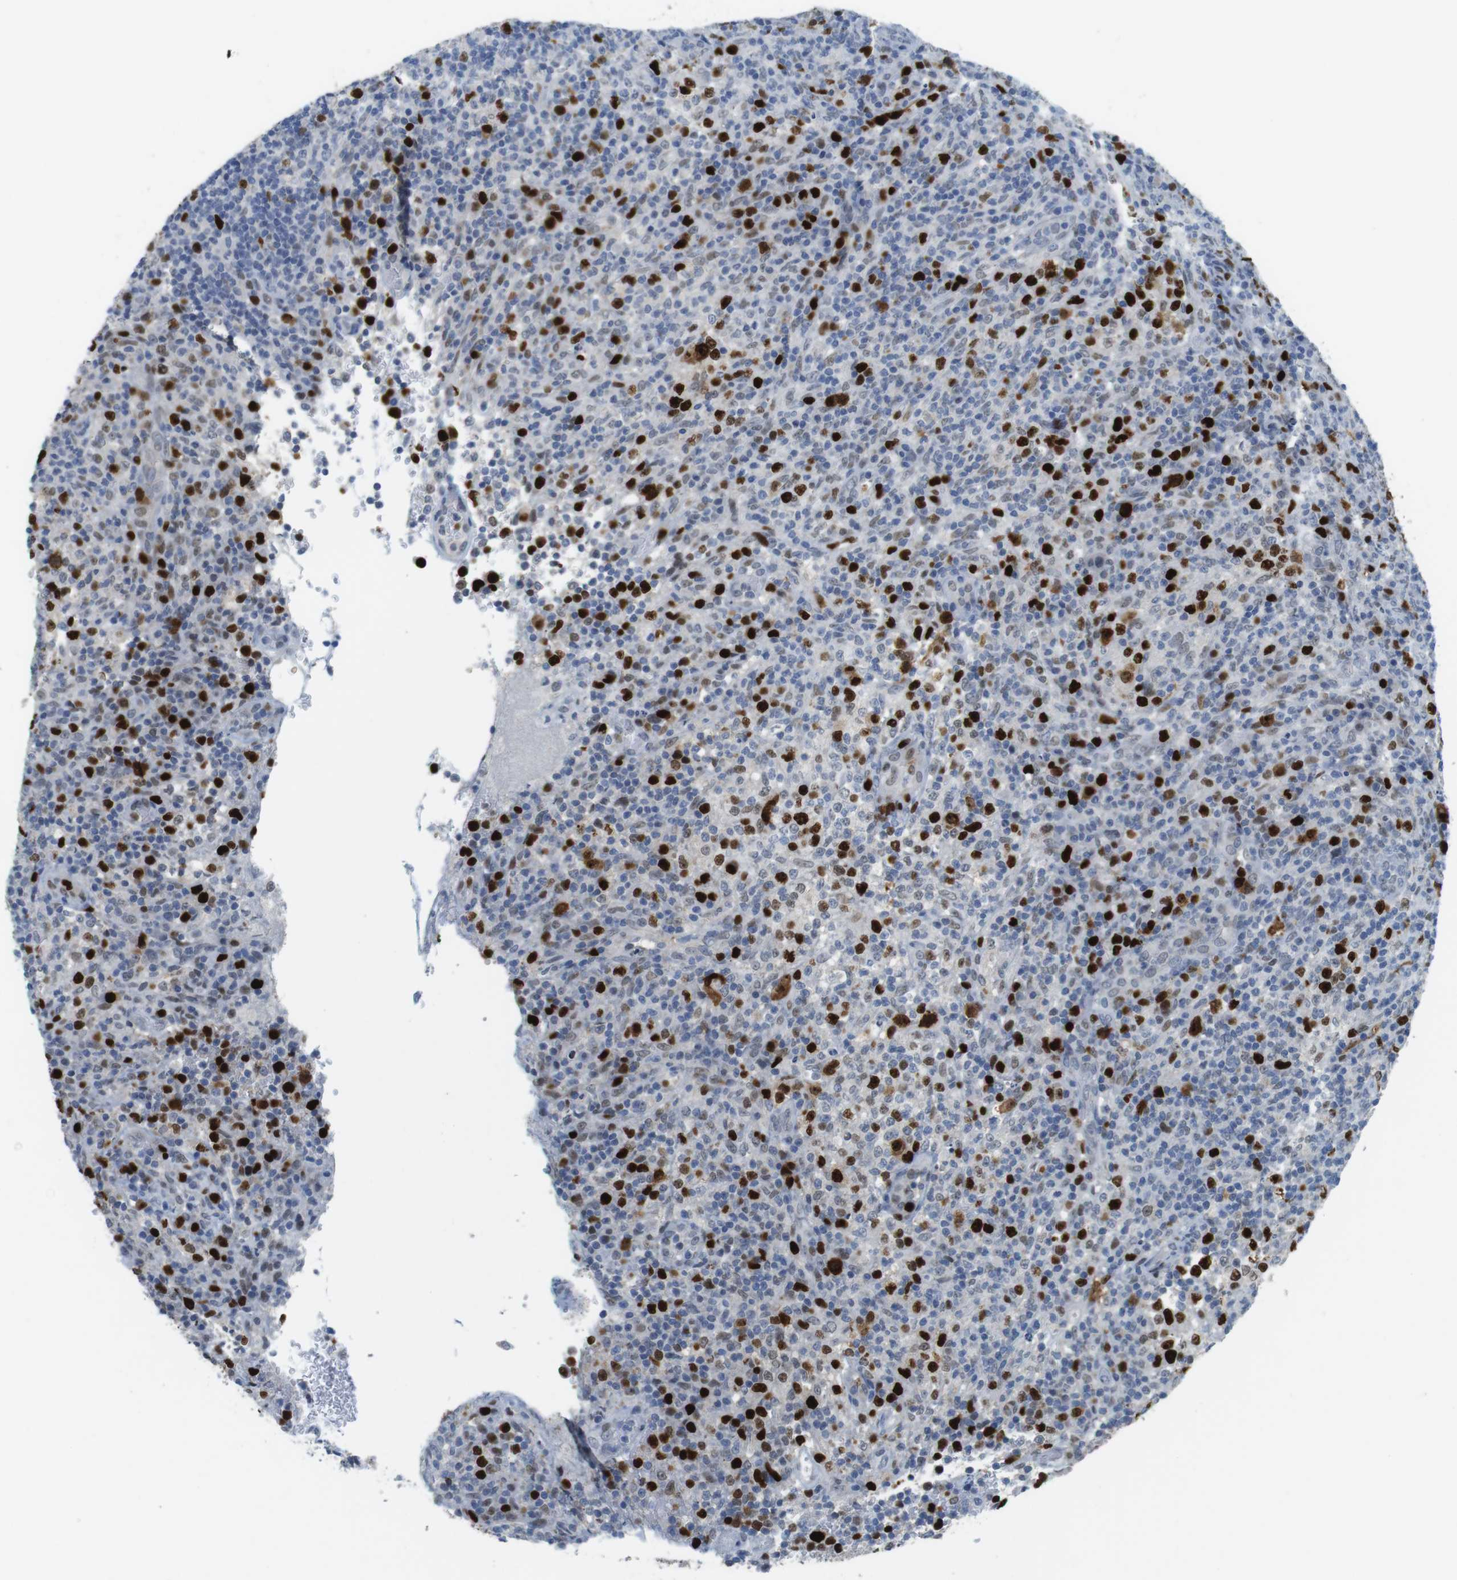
{"staining": {"intensity": "strong", "quantity": "25%-75%", "location": "nuclear"}, "tissue": "lymphoma", "cell_type": "Tumor cells", "image_type": "cancer", "snomed": [{"axis": "morphology", "description": "Malignant lymphoma, non-Hodgkin's type, High grade"}, {"axis": "topography", "description": "Lymph node"}], "caption": "A histopathology image of malignant lymphoma, non-Hodgkin's type (high-grade) stained for a protein reveals strong nuclear brown staining in tumor cells.", "gene": "KPNA2", "patient": {"sex": "female", "age": 76}}